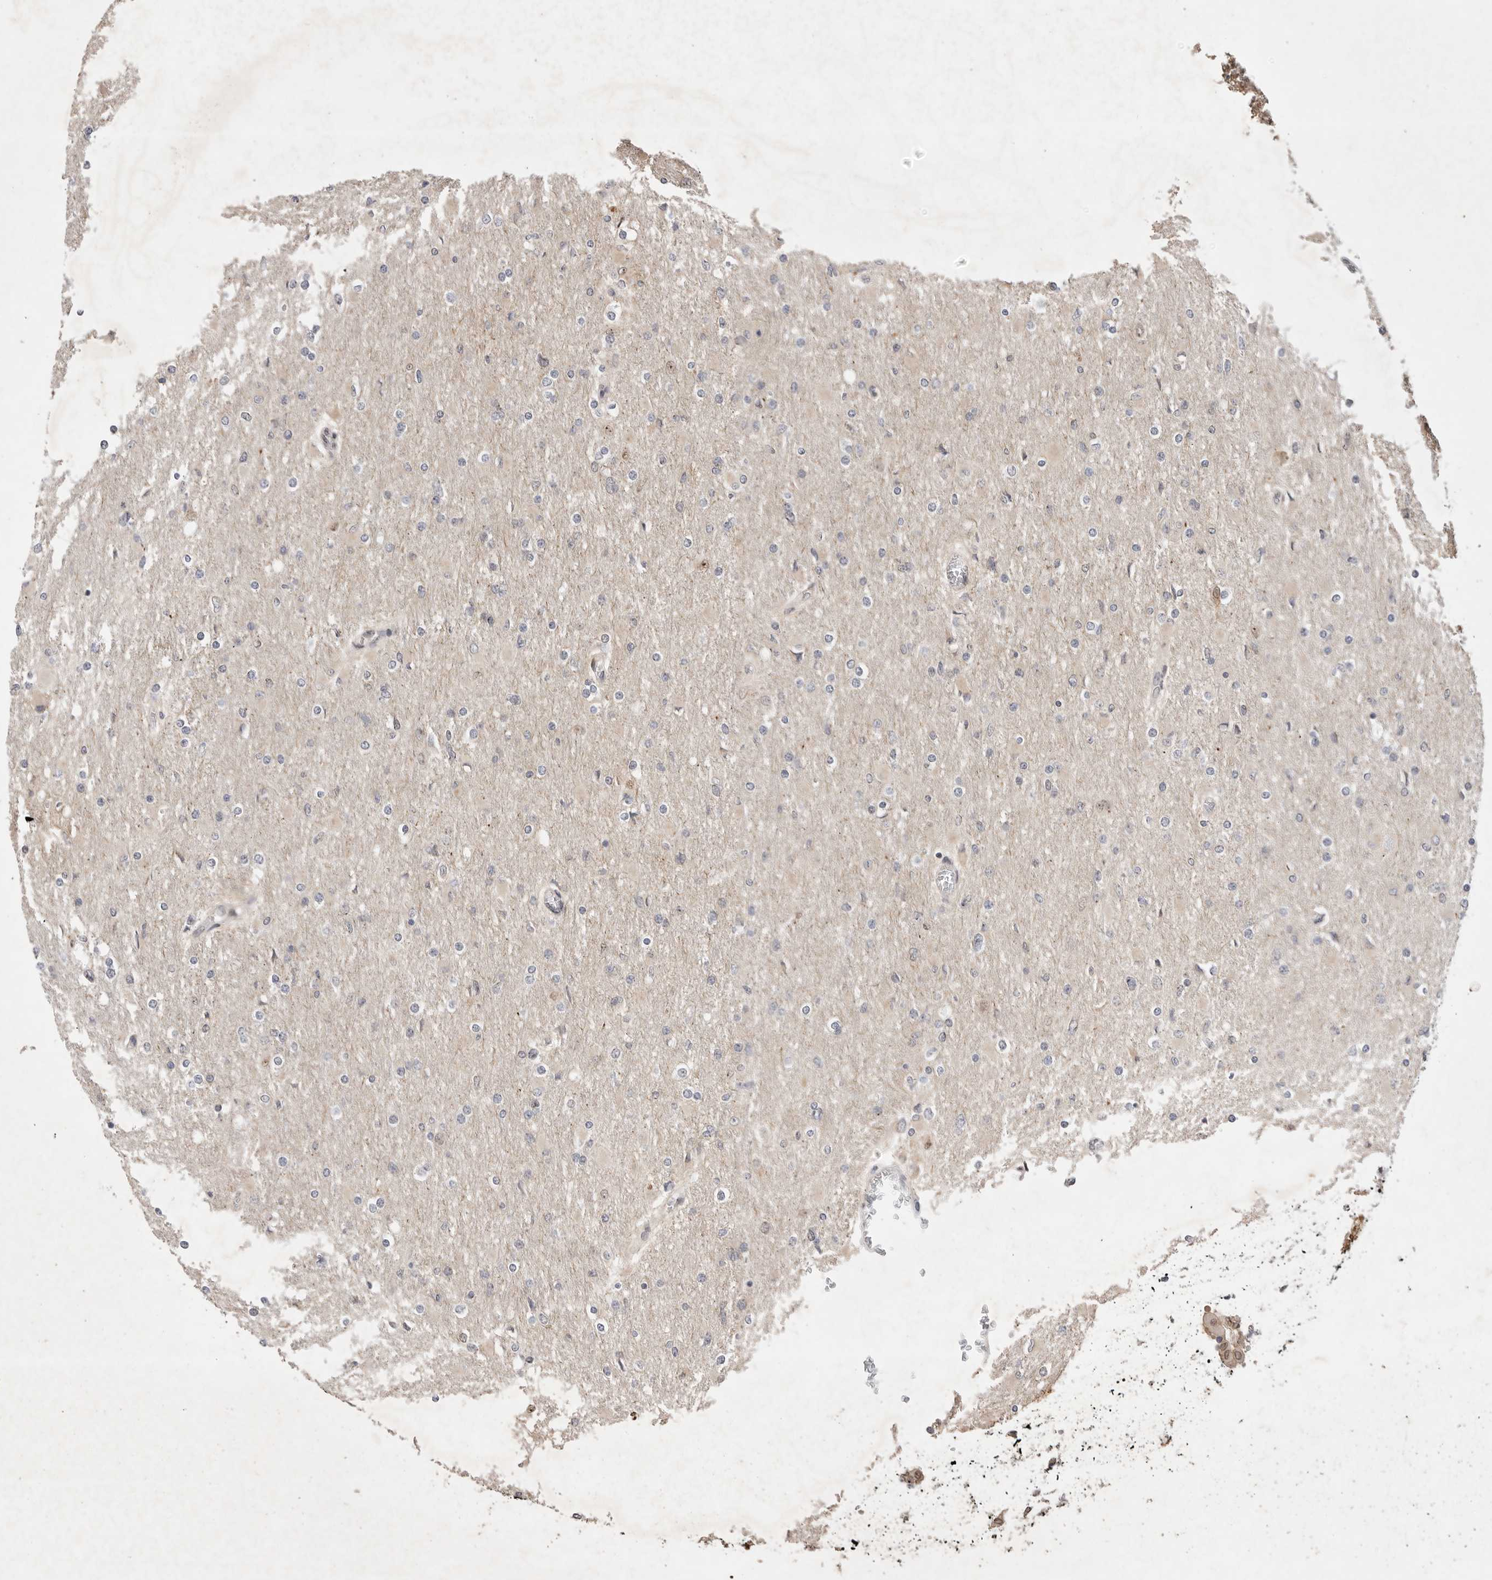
{"staining": {"intensity": "negative", "quantity": "none", "location": "none"}, "tissue": "glioma", "cell_type": "Tumor cells", "image_type": "cancer", "snomed": [{"axis": "morphology", "description": "Glioma, malignant, High grade"}, {"axis": "topography", "description": "Cerebral cortex"}], "caption": "An immunohistochemistry image of malignant glioma (high-grade) is shown. There is no staining in tumor cells of malignant glioma (high-grade). Nuclei are stained in blue.", "gene": "LEMD3", "patient": {"sex": "female", "age": 36}}